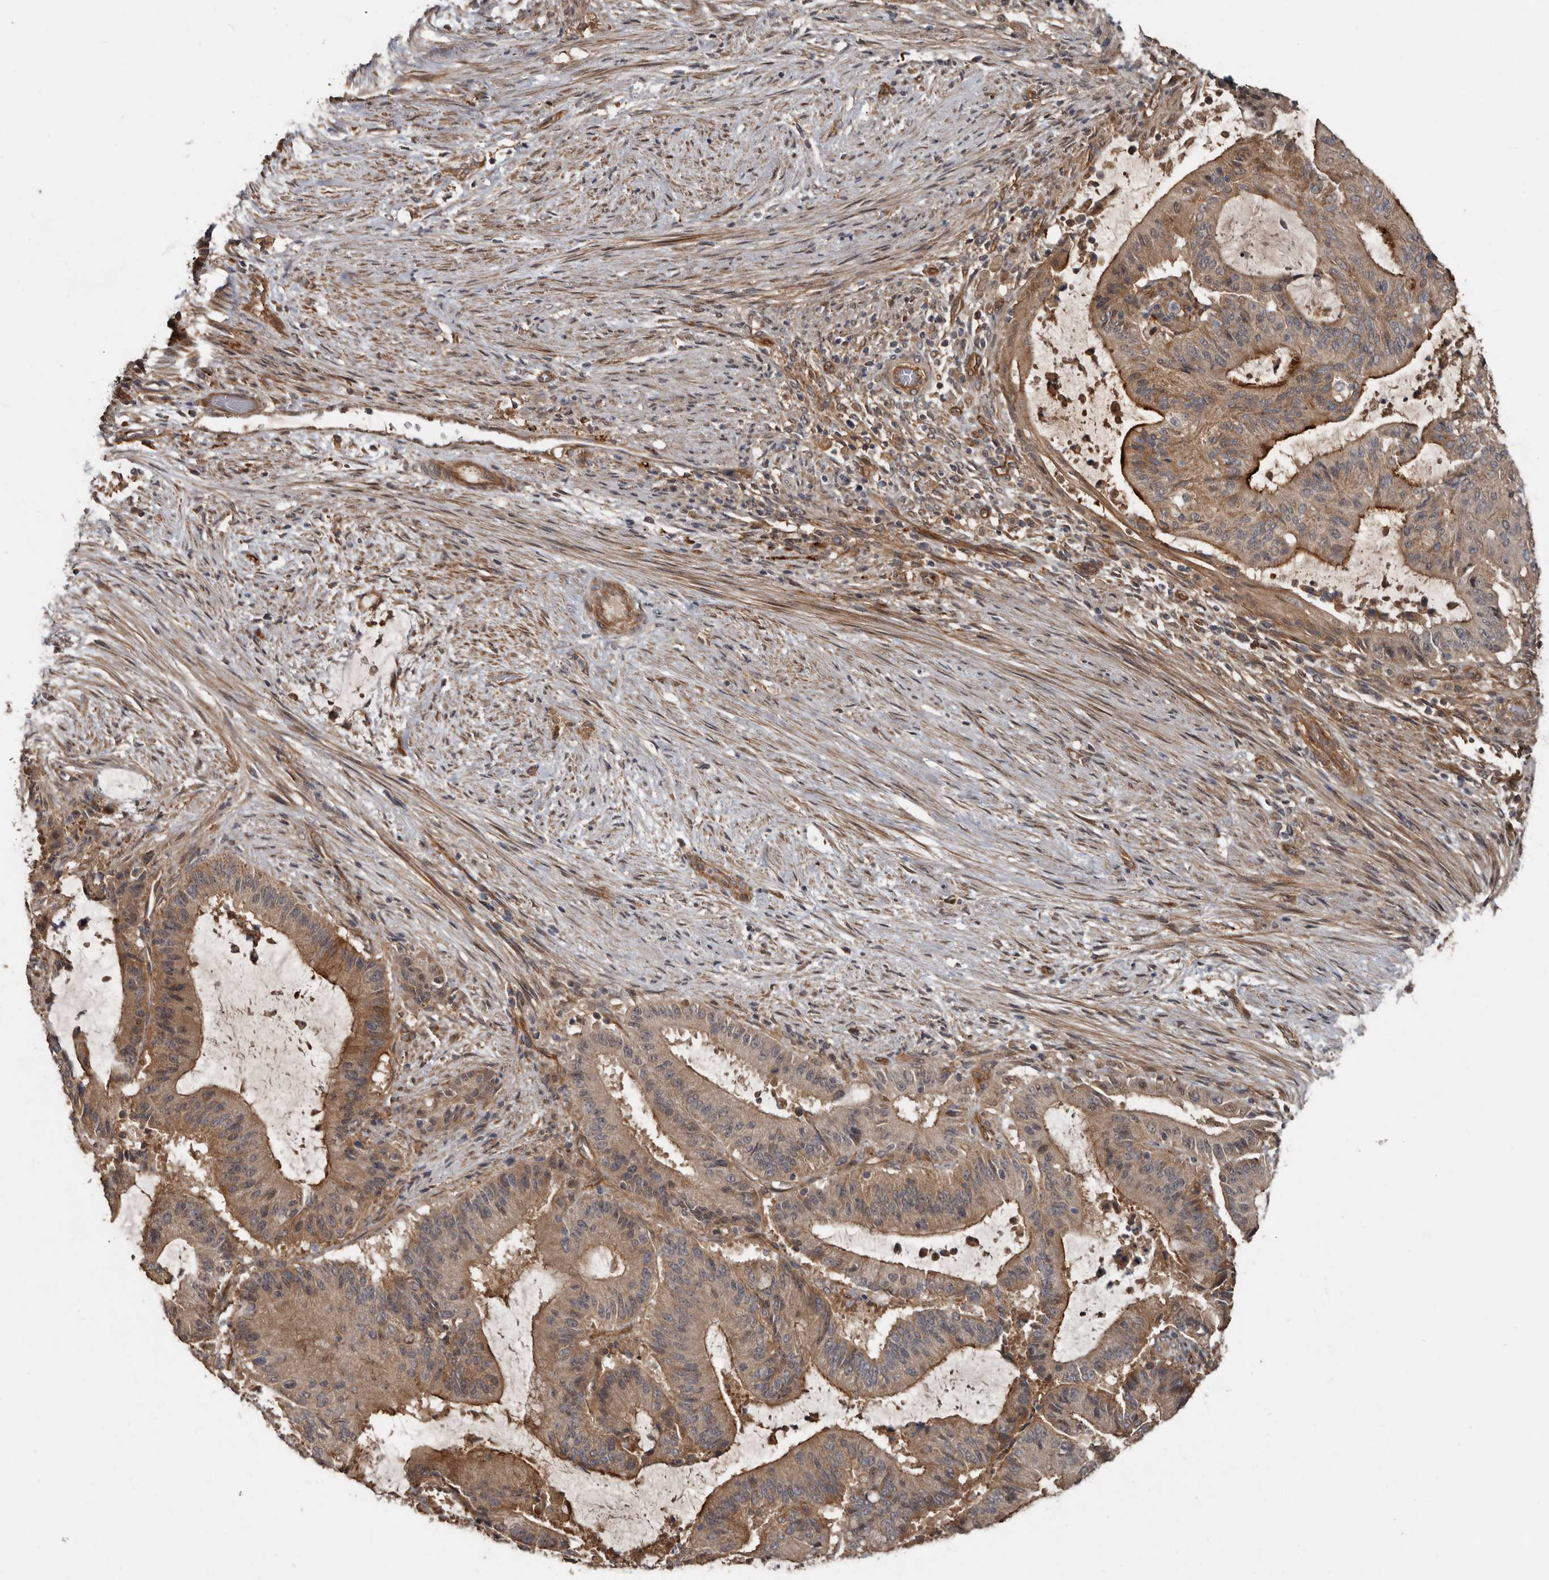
{"staining": {"intensity": "moderate", "quantity": ">75%", "location": "cytoplasmic/membranous"}, "tissue": "liver cancer", "cell_type": "Tumor cells", "image_type": "cancer", "snomed": [{"axis": "morphology", "description": "Normal tissue, NOS"}, {"axis": "morphology", "description": "Cholangiocarcinoma"}, {"axis": "topography", "description": "Liver"}, {"axis": "topography", "description": "Peripheral nerve tissue"}], "caption": "Liver cholangiocarcinoma was stained to show a protein in brown. There is medium levels of moderate cytoplasmic/membranous positivity in approximately >75% of tumor cells.", "gene": "EXOC3L1", "patient": {"sex": "female", "age": 73}}